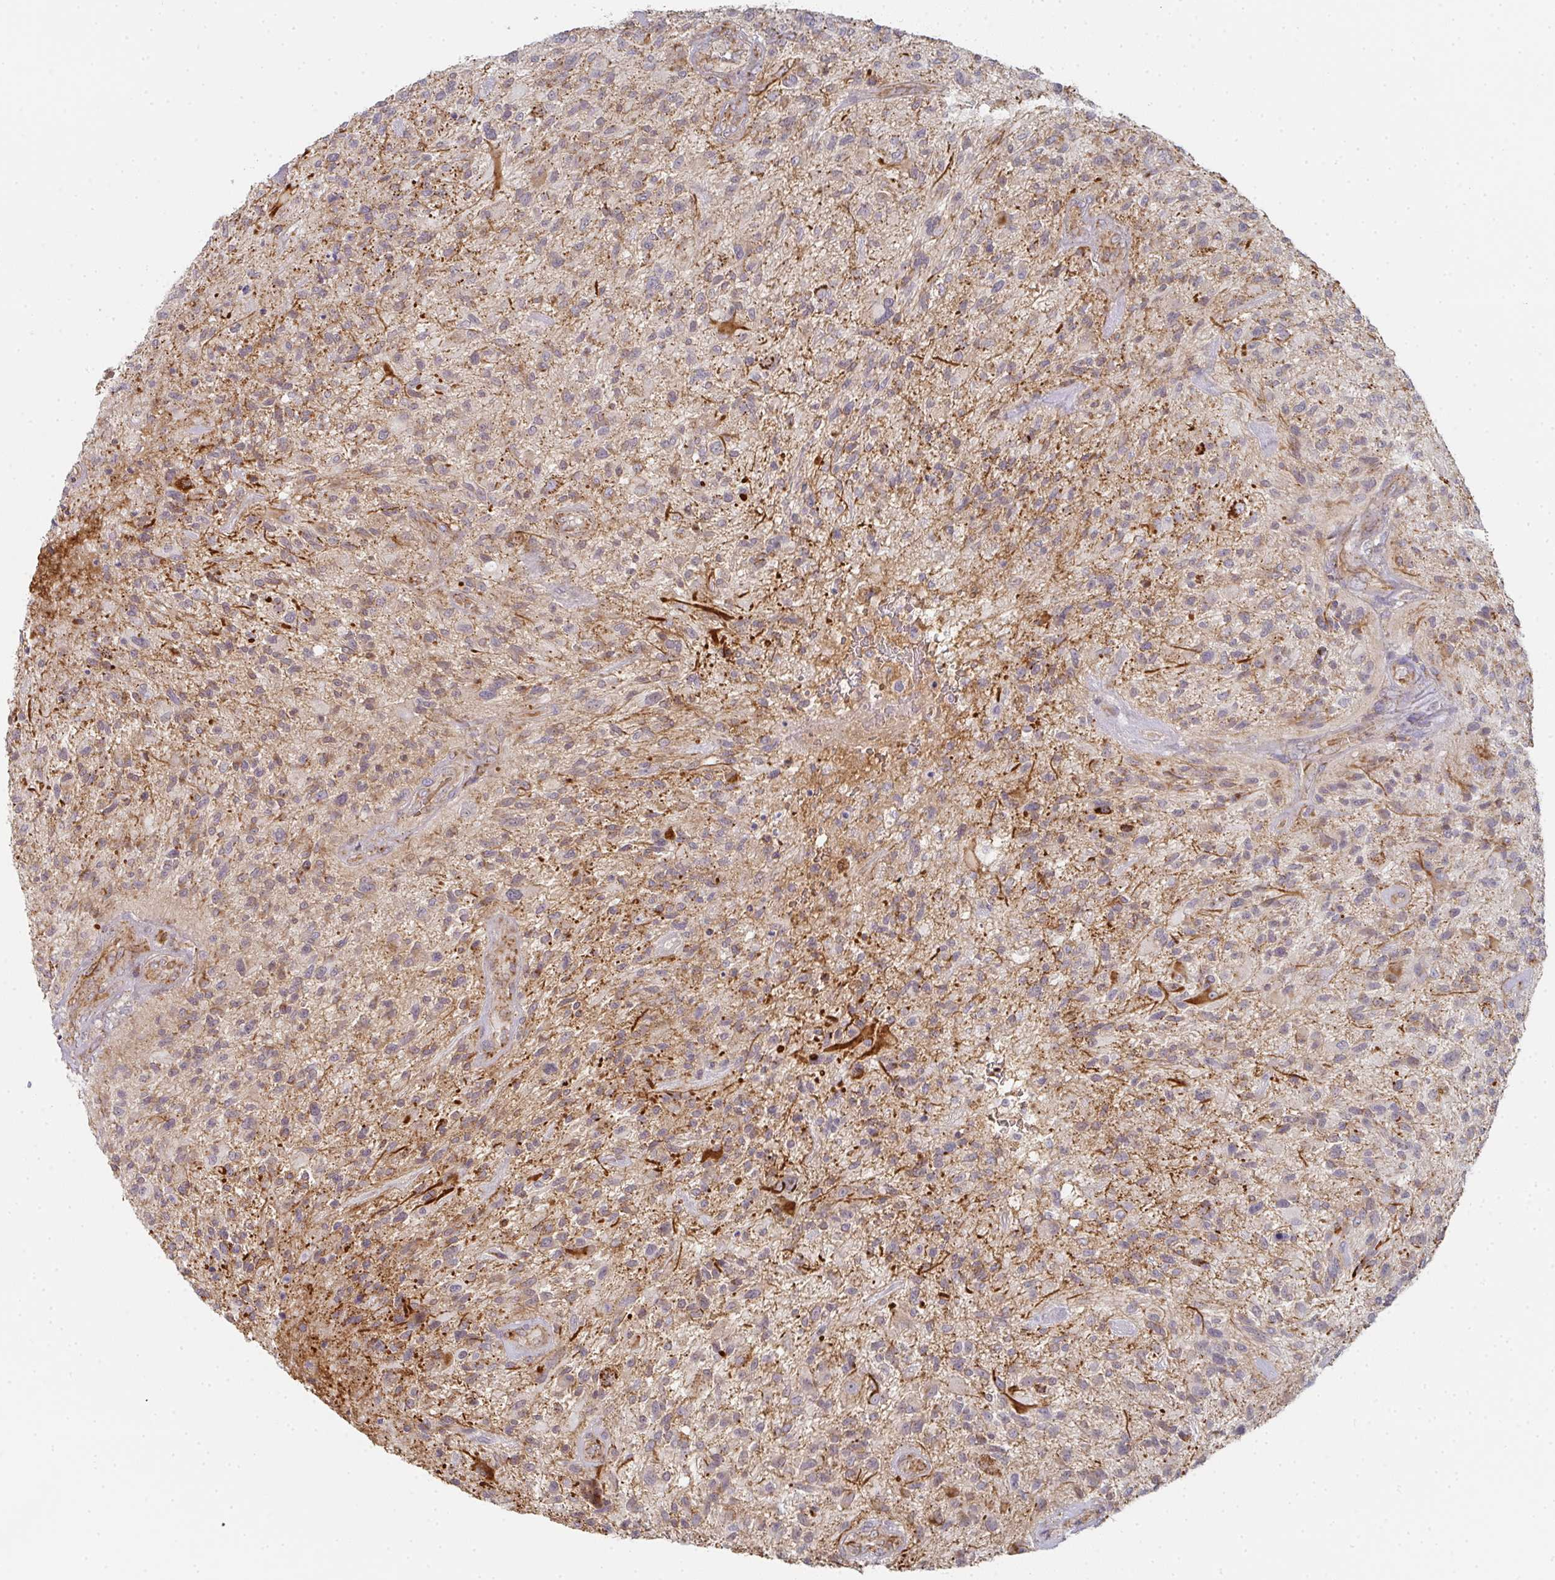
{"staining": {"intensity": "moderate", "quantity": "<25%", "location": "cytoplasmic/membranous"}, "tissue": "glioma", "cell_type": "Tumor cells", "image_type": "cancer", "snomed": [{"axis": "morphology", "description": "Glioma, malignant, High grade"}, {"axis": "topography", "description": "Brain"}], "caption": "IHC of human glioma shows low levels of moderate cytoplasmic/membranous staining in about <25% of tumor cells.", "gene": "ZNF526", "patient": {"sex": "male", "age": 47}}